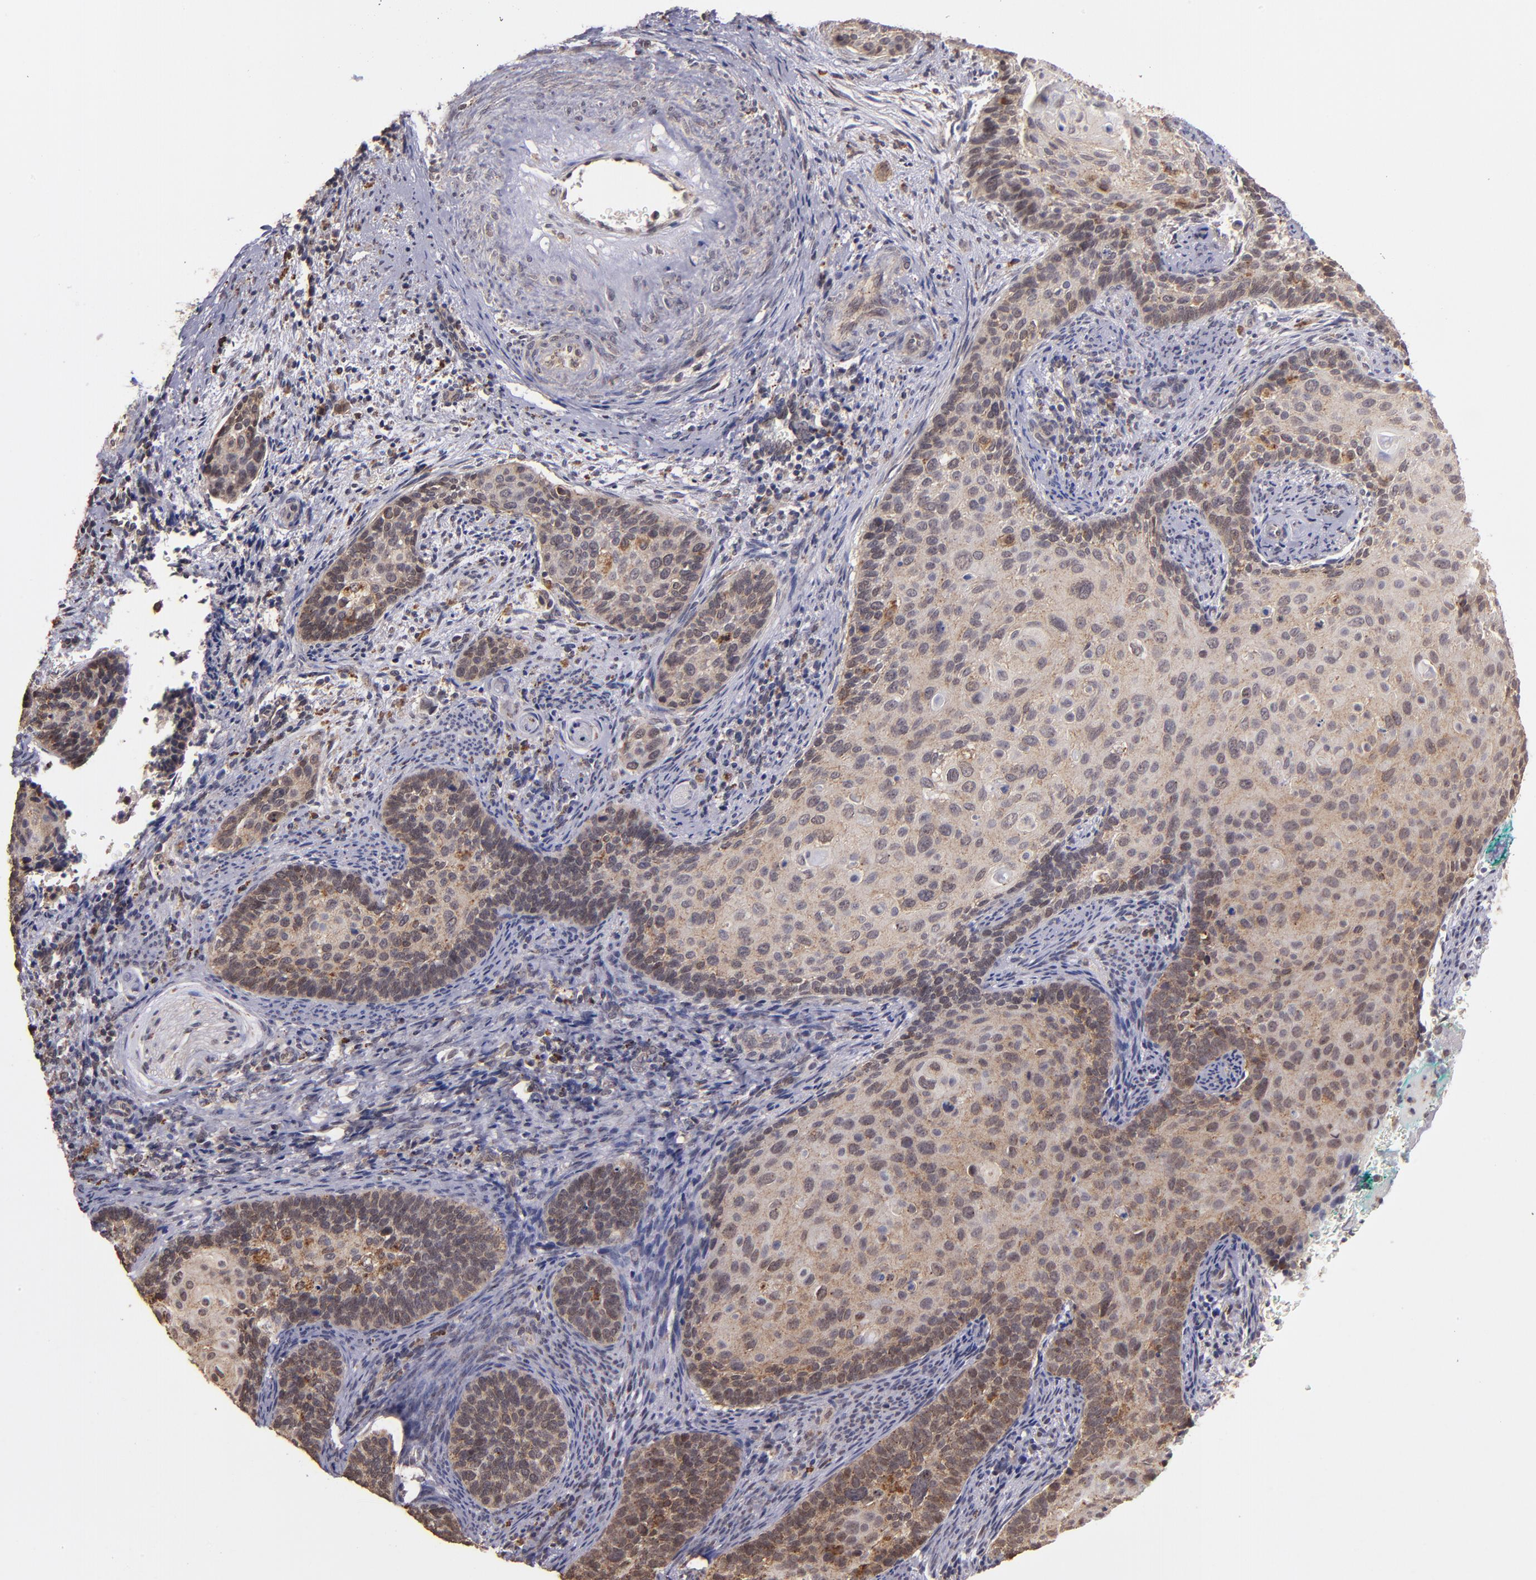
{"staining": {"intensity": "moderate", "quantity": ">75%", "location": "cytoplasmic/membranous,nuclear"}, "tissue": "cervical cancer", "cell_type": "Tumor cells", "image_type": "cancer", "snomed": [{"axis": "morphology", "description": "Squamous cell carcinoma, NOS"}, {"axis": "topography", "description": "Cervix"}], "caption": "Immunohistochemical staining of human squamous cell carcinoma (cervical) reveals medium levels of moderate cytoplasmic/membranous and nuclear expression in about >75% of tumor cells. (Stains: DAB in brown, nuclei in blue, Microscopy: brightfield microscopy at high magnification).", "gene": "SIPA1L1", "patient": {"sex": "female", "age": 33}}